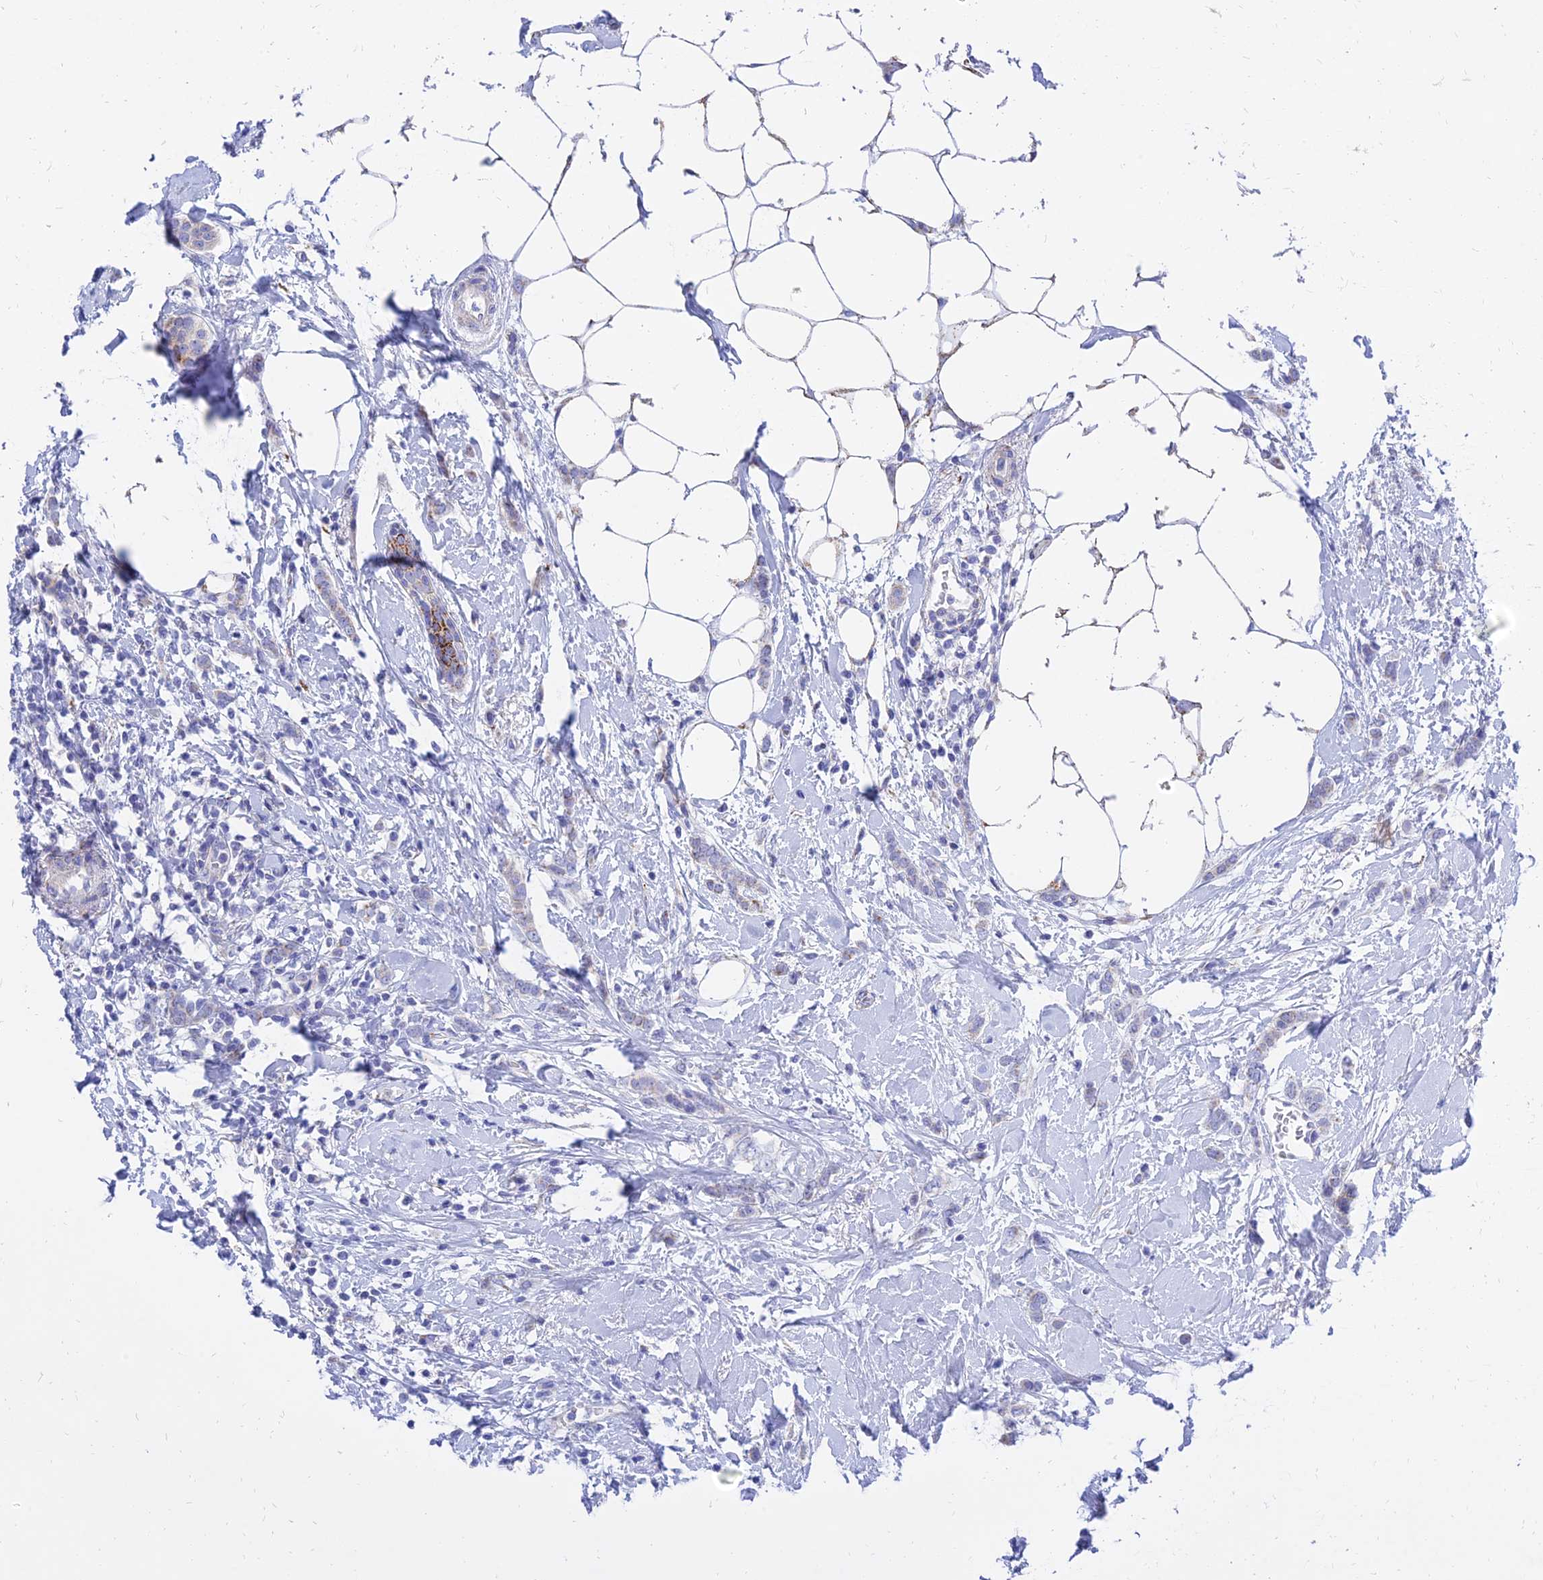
{"staining": {"intensity": "negative", "quantity": "none", "location": "none"}, "tissue": "breast cancer", "cell_type": "Tumor cells", "image_type": "cancer", "snomed": [{"axis": "morphology", "description": "Duct carcinoma"}, {"axis": "topography", "description": "Breast"}], "caption": "Immunohistochemical staining of human breast cancer (infiltrating ductal carcinoma) displays no significant positivity in tumor cells. Nuclei are stained in blue.", "gene": "PKN3", "patient": {"sex": "female", "age": 72}}